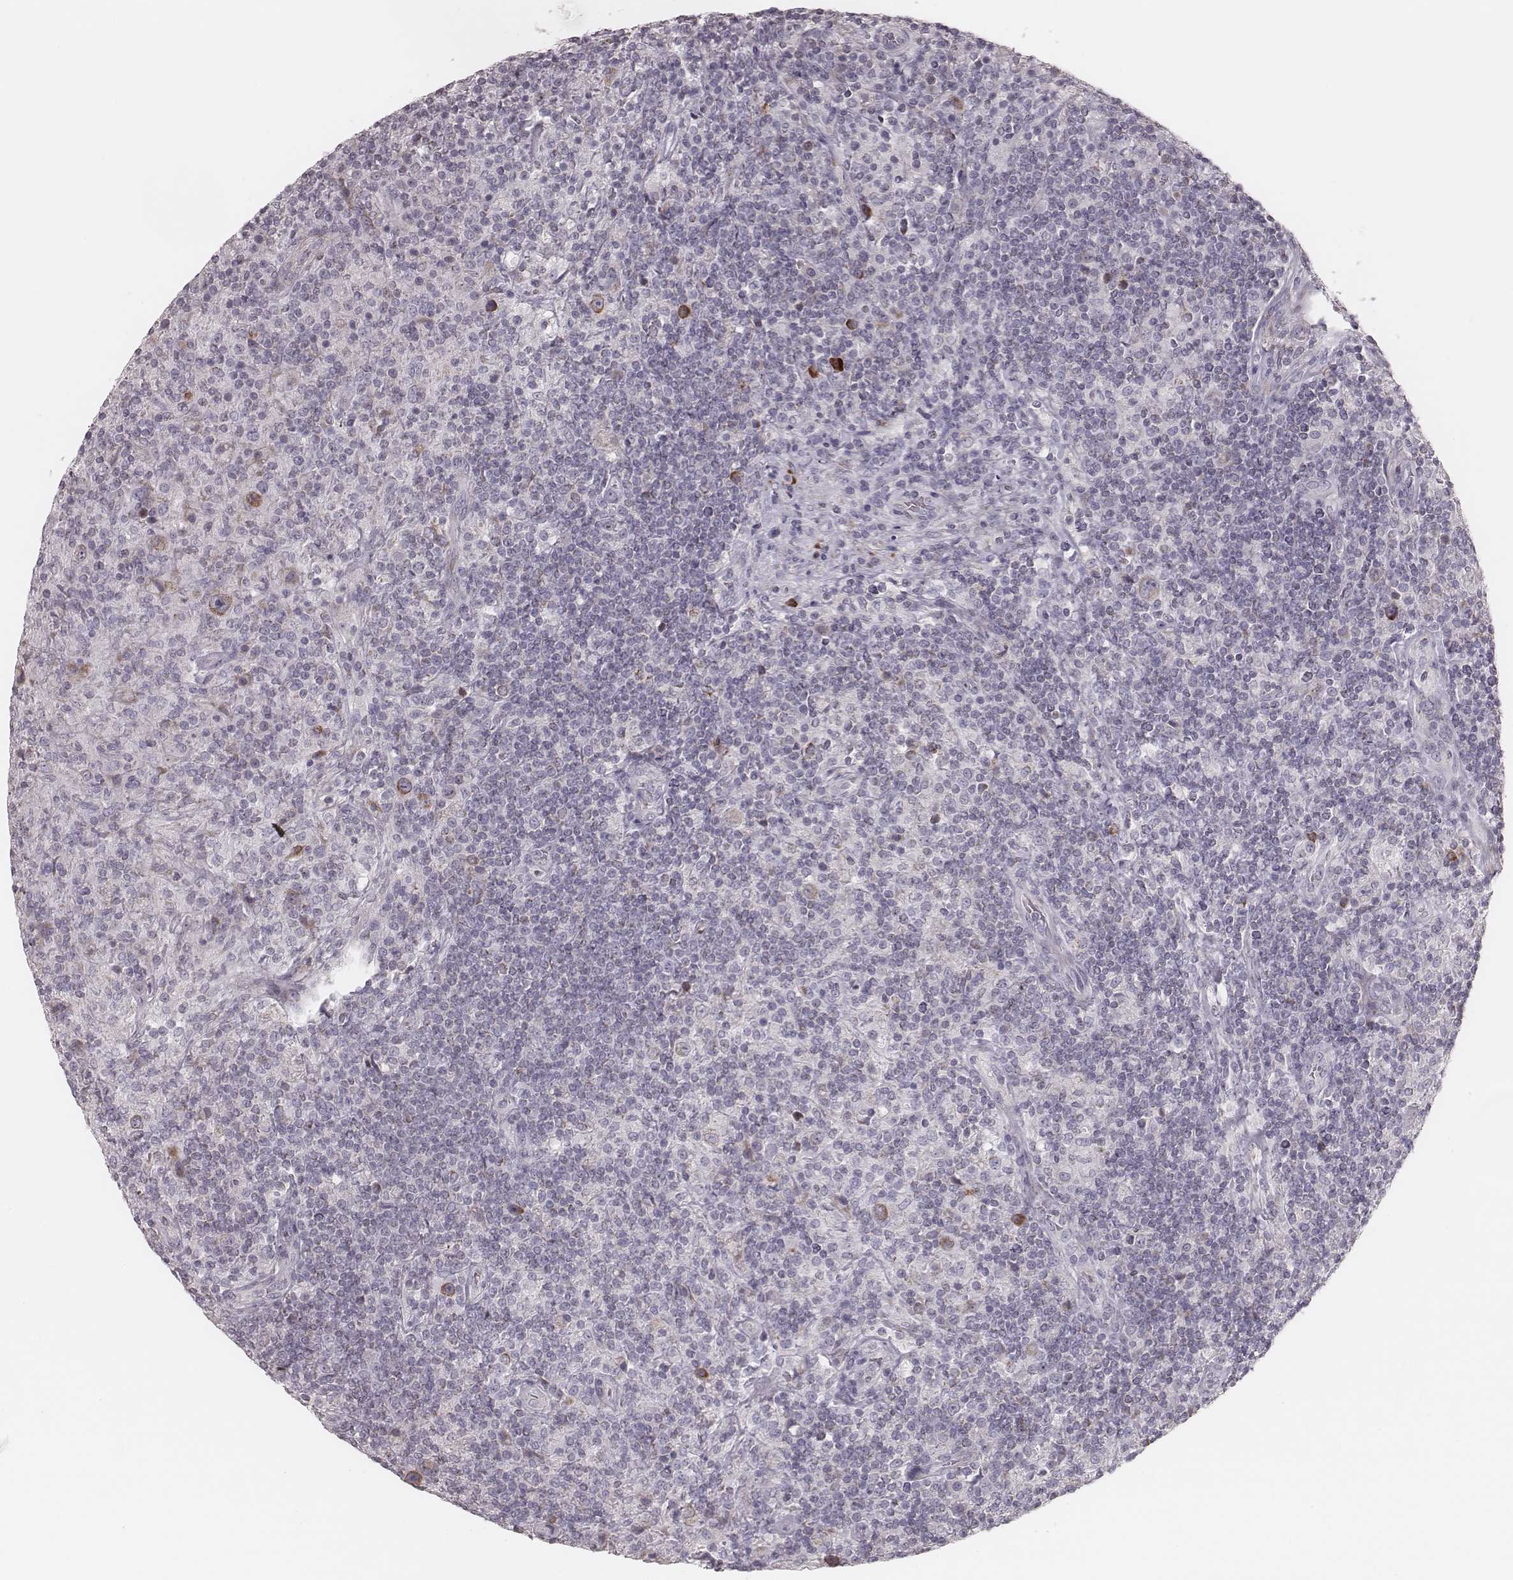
{"staining": {"intensity": "negative", "quantity": "none", "location": "none"}, "tissue": "lymphoma", "cell_type": "Tumor cells", "image_type": "cancer", "snomed": [{"axis": "morphology", "description": "Hodgkin's disease, NOS"}, {"axis": "topography", "description": "Lymph node"}], "caption": "DAB immunohistochemical staining of human Hodgkin's disease shows no significant staining in tumor cells.", "gene": "KIF5C", "patient": {"sex": "male", "age": 70}}